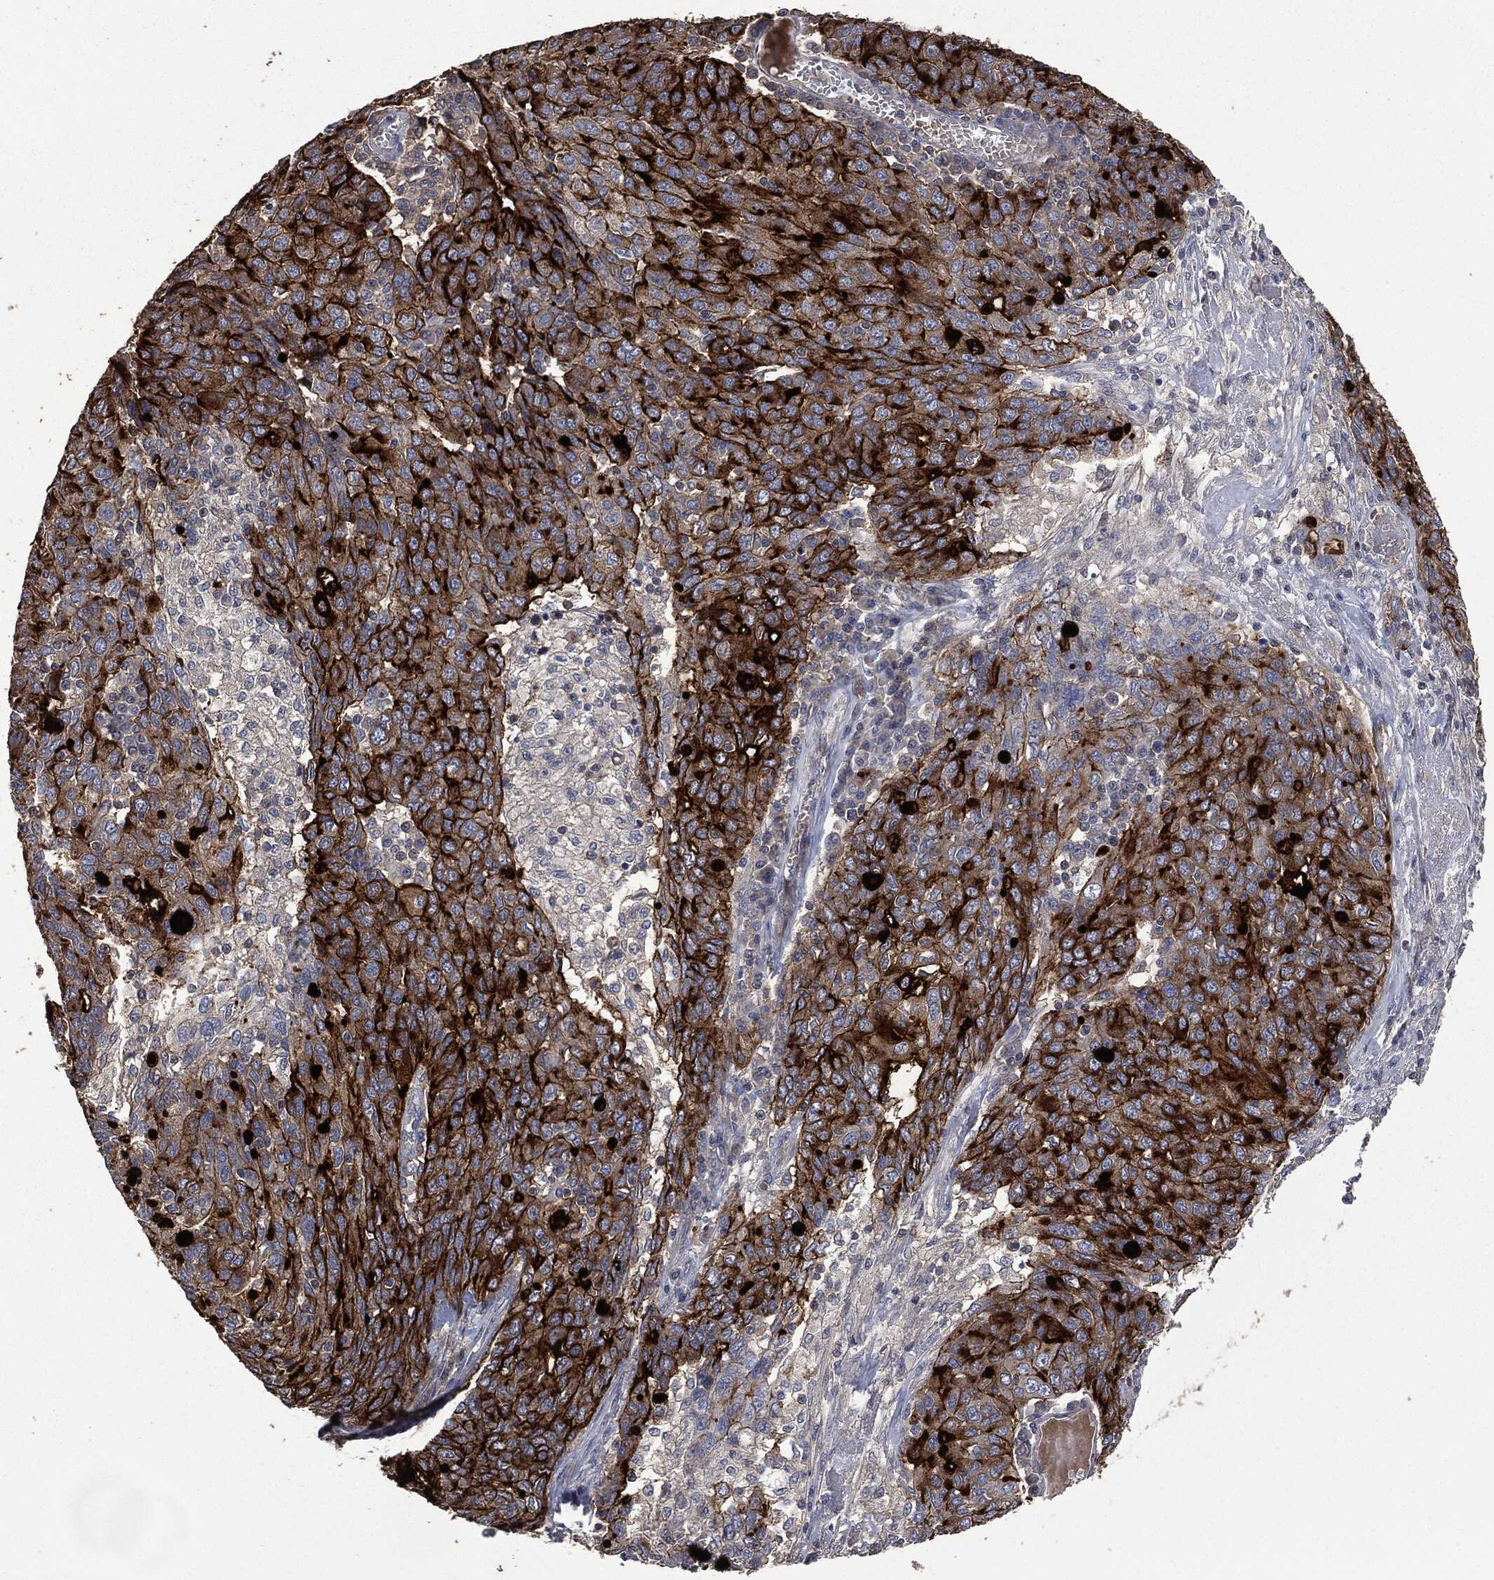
{"staining": {"intensity": "strong", "quantity": "25%-75%", "location": "cytoplasmic/membranous"}, "tissue": "ovarian cancer", "cell_type": "Tumor cells", "image_type": "cancer", "snomed": [{"axis": "morphology", "description": "Carcinoma, endometroid"}, {"axis": "topography", "description": "Ovary"}], "caption": "The histopathology image displays a brown stain indicating the presence of a protein in the cytoplasmic/membranous of tumor cells in endometroid carcinoma (ovarian).", "gene": "MSLN", "patient": {"sex": "female", "age": 50}}